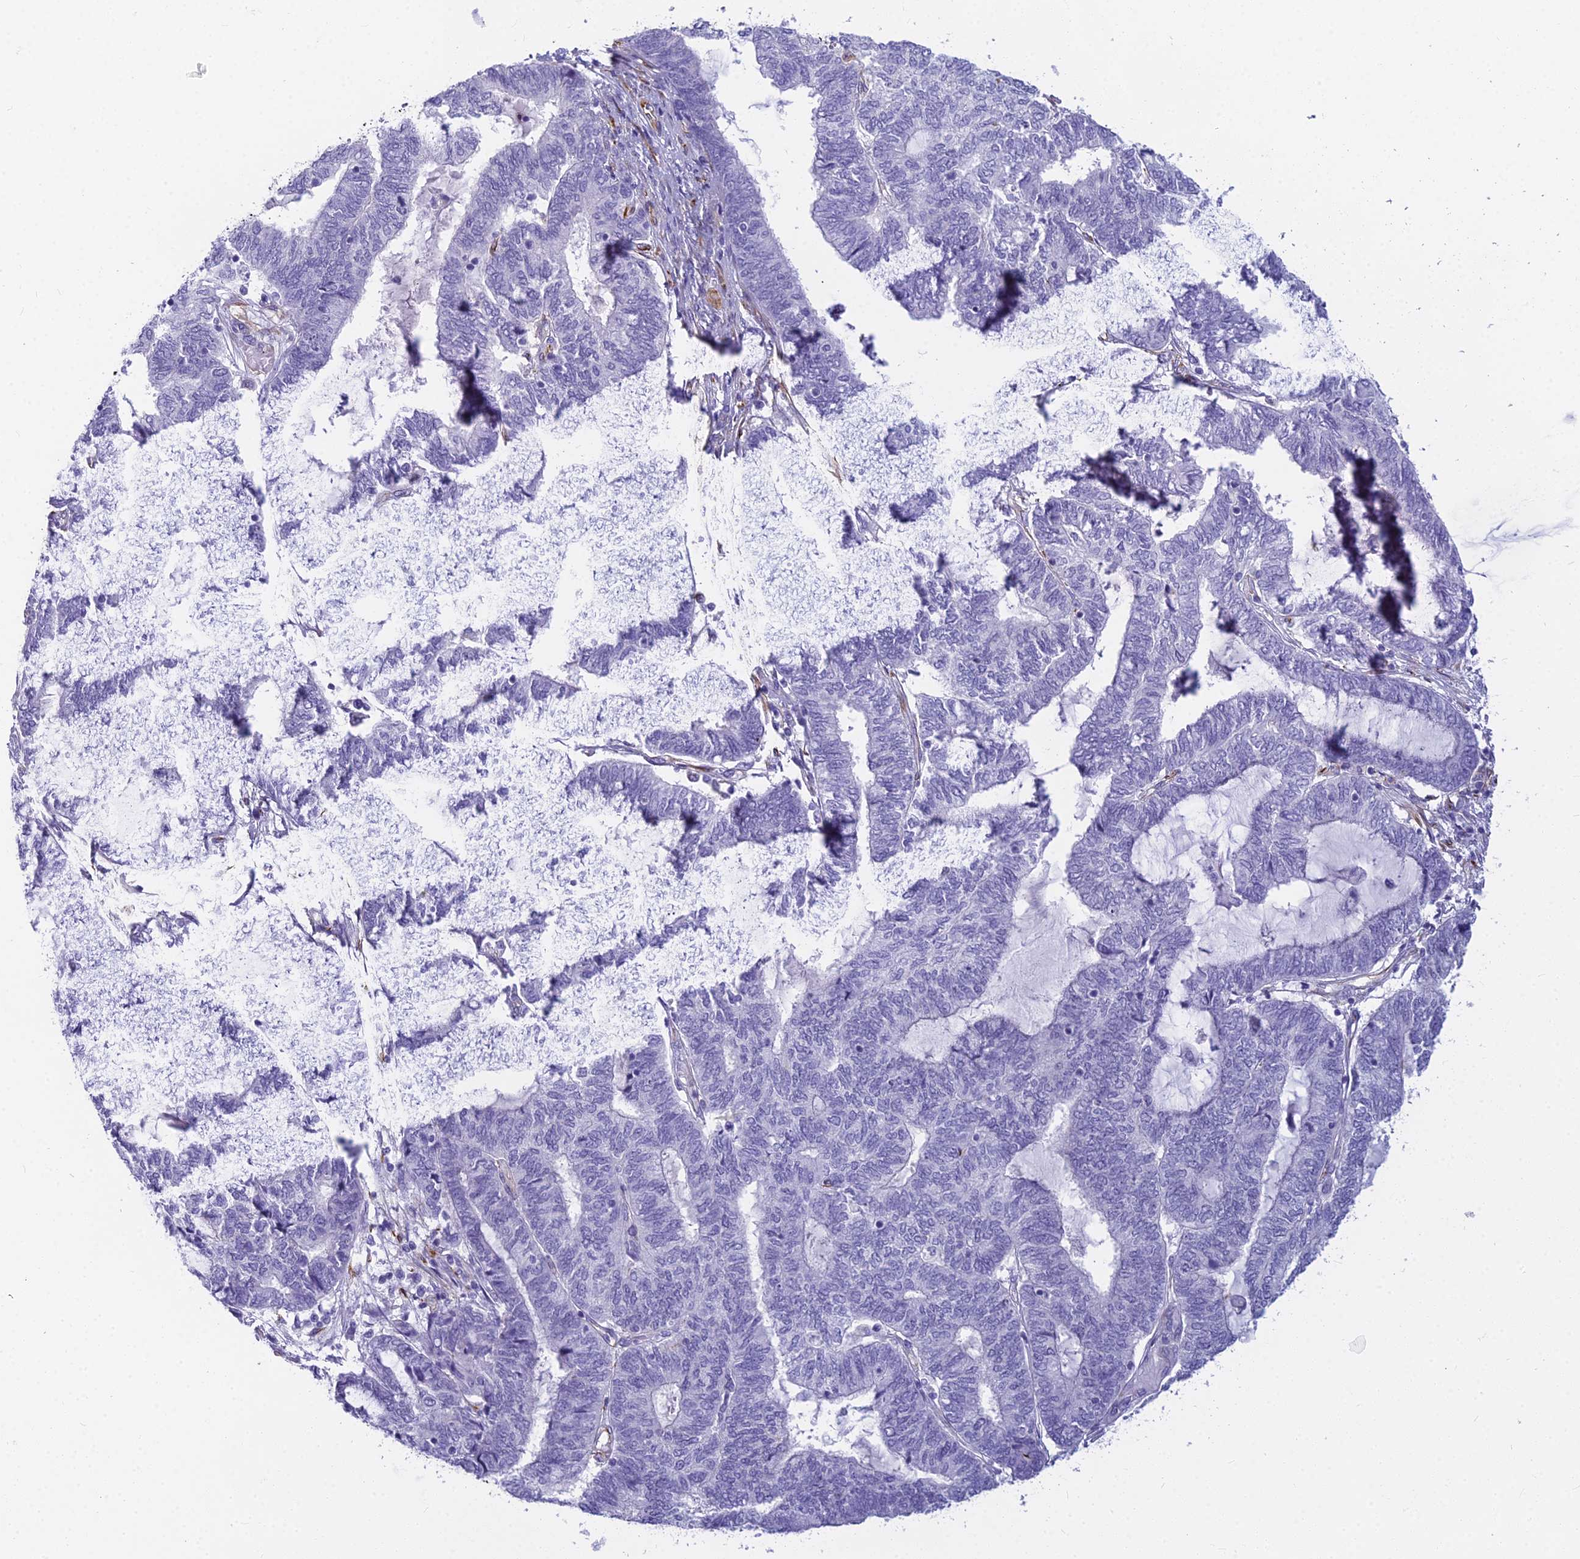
{"staining": {"intensity": "negative", "quantity": "none", "location": "none"}, "tissue": "endometrial cancer", "cell_type": "Tumor cells", "image_type": "cancer", "snomed": [{"axis": "morphology", "description": "Adenocarcinoma, NOS"}, {"axis": "topography", "description": "Uterus"}, {"axis": "topography", "description": "Endometrium"}], "caption": "Immunohistochemical staining of adenocarcinoma (endometrial) demonstrates no significant staining in tumor cells. The staining was performed using DAB to visualize the protein expression in brown, while the nuclei were stained in blue with hematoxylin (Magnification: 20x).", "gene": "EVI2A", "patient": {"sex": "female", "age": 70}}